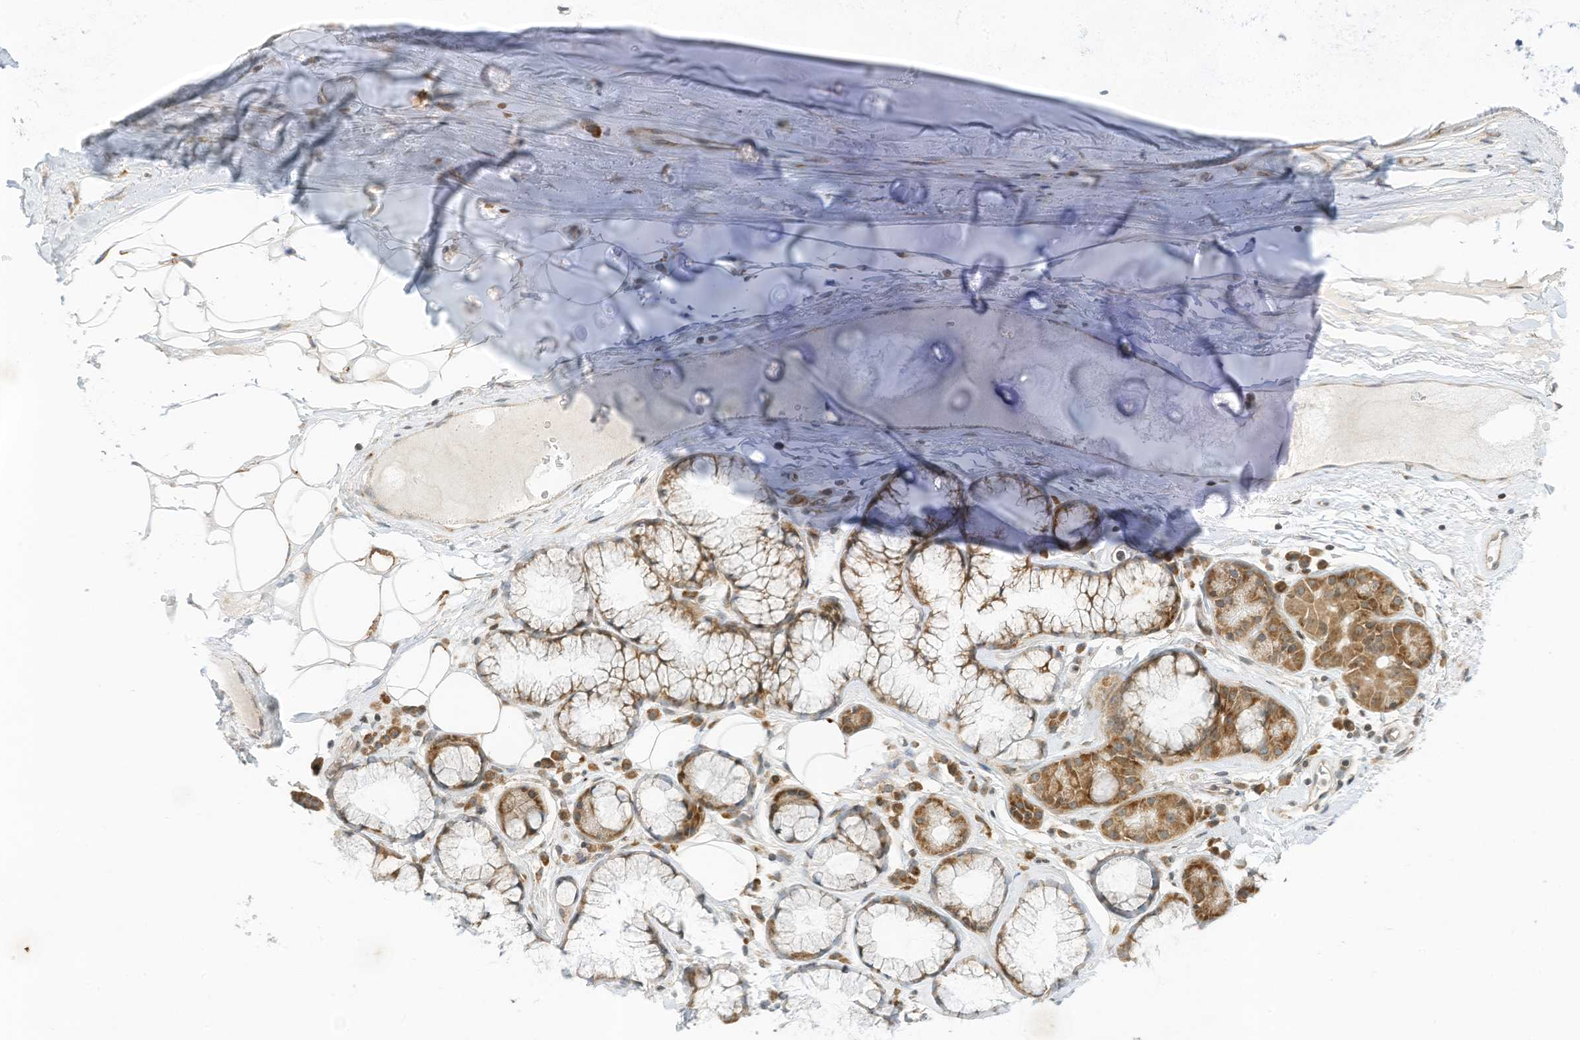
{"staining": {"intensity": "negative", "quantity": "none", "location": "none"}, "tissue": "adipose tissue", "cell_type": "Adipocytes", "image_type": "normal", "snomed": [{"axis": "morphology", "description": "Normal tissue, NOS"}, {"axis": "topography", "description": "Cartilage tissue"}], "caption": "Histopathology image shows no protein positivity in adipocytes of normal adipose tissue.", "gene": "EDF1", "patient": {"sex": "female", "age": 63}}